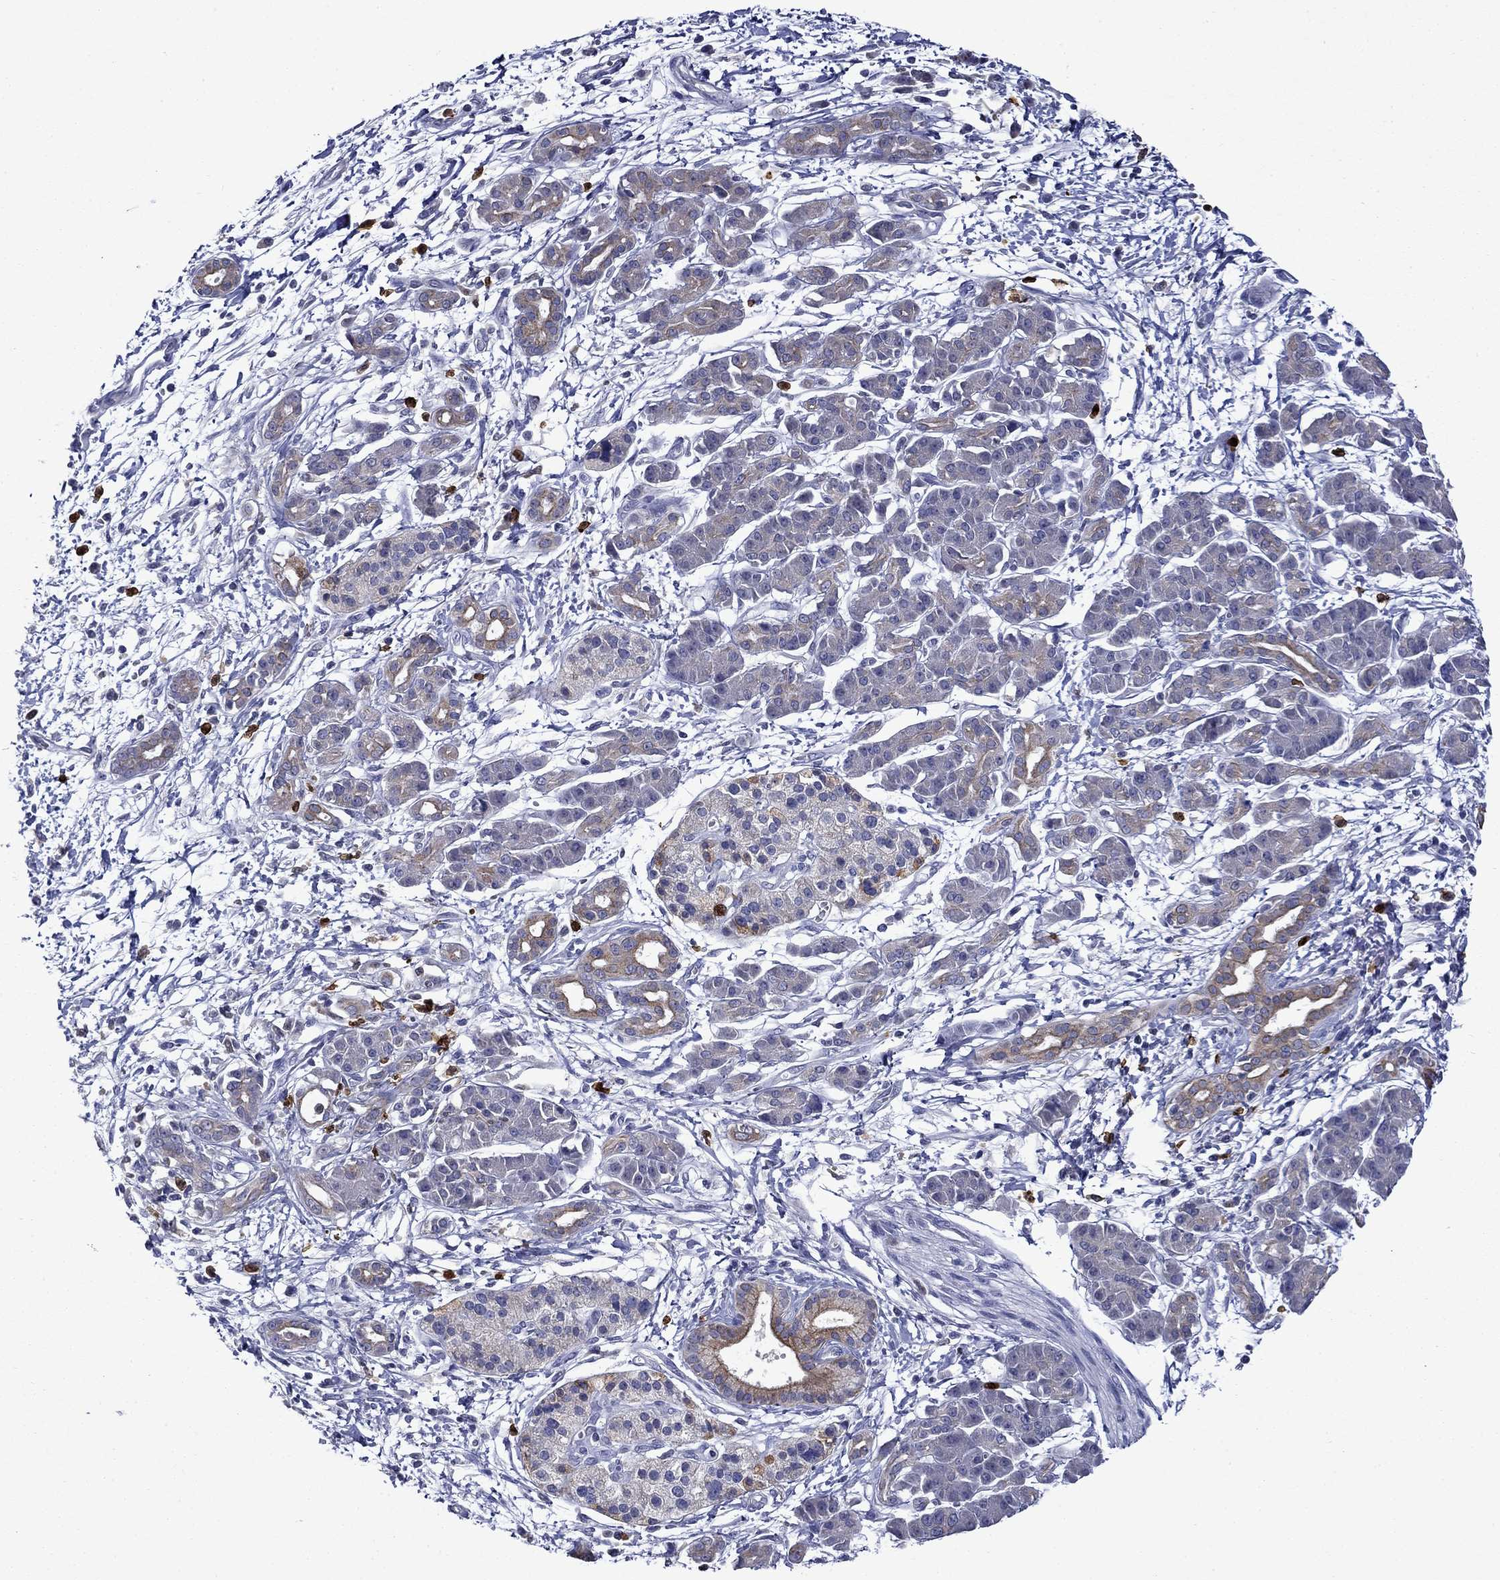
{"staining": {"intensity": "moderate", "quantity": "<25%", "location": "cytoplasmic/membranous"}, "tissue": "pancreatic cancer", "cell_type": "Tumor cells", "image_type": "cancer", "snomed": [{"axis": "morphology", "description": "Adenocarcinoma, NOS"}, {"axis": "topography", "description": "Pancreas"}], "caption": "Protein staining reveals moderate cytoplasmic/membranous staining in about <25% of tumor cells in pancreatic cancer (adenocarcinoma). (Brightfield microscopy of DAB IHC at high magnification).", "gene": "IRF5", "patient": {"sex": "male", "age": 72}}